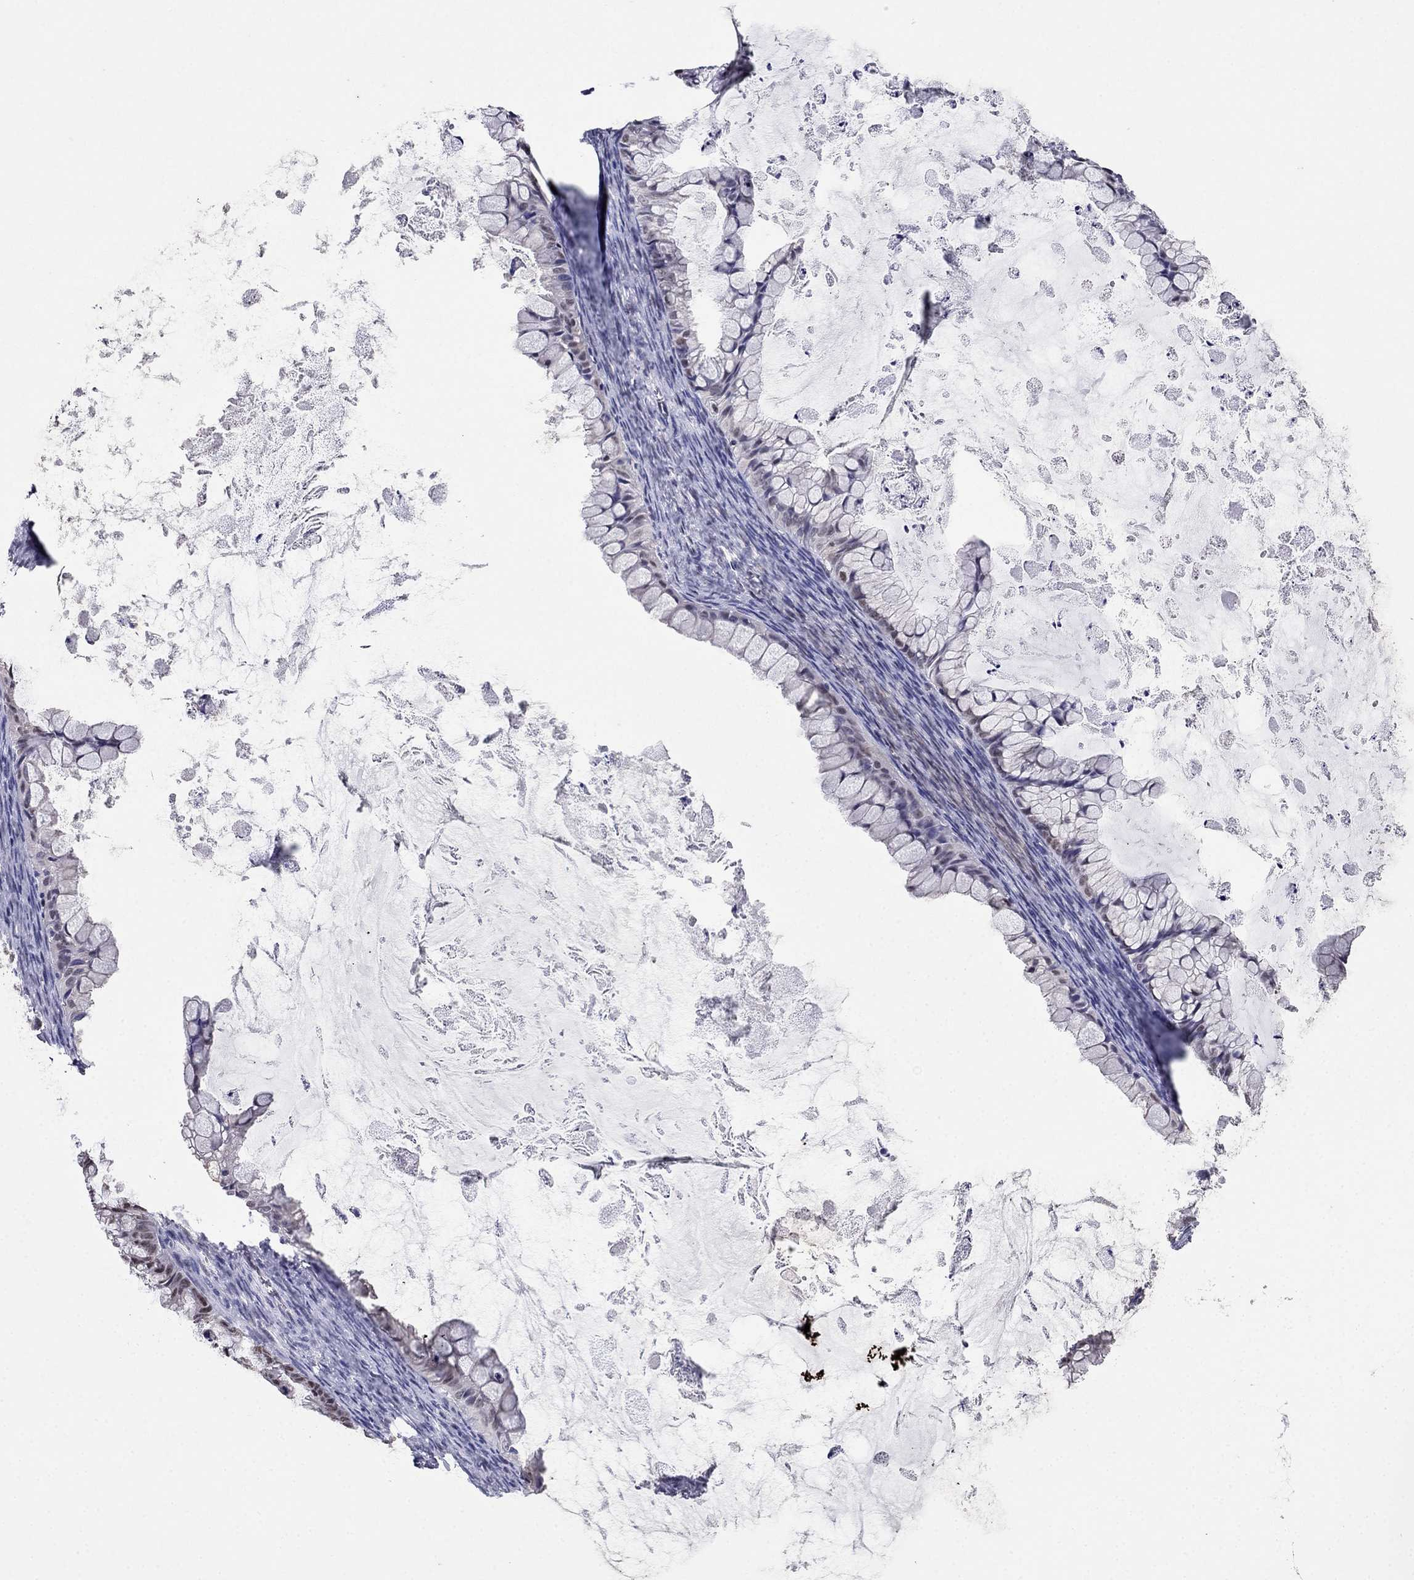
{"staining": {"intensity": "weak", "quantity": "25%-75%", "location": "nuclear"}, "tissue": "ovarian cancer", "cell_type": "Tumor cells", "image_type": "cancer", "snomed": [{"axis": "morphology", "description": "Cystadenocarcinoma, mucinous, NOS"}, {"axis": "topography", "description": "Ovary"}], "caption": "Ovarian mucinous cystadenocarcinoma stained with immunohistochemistry demonstrates weak nuclear expression in about 25%-75% of tumor cells. Nuclei are stained in blue.", "gene": "PPM1G", "patient": {"sex": "female", "age": 35}}